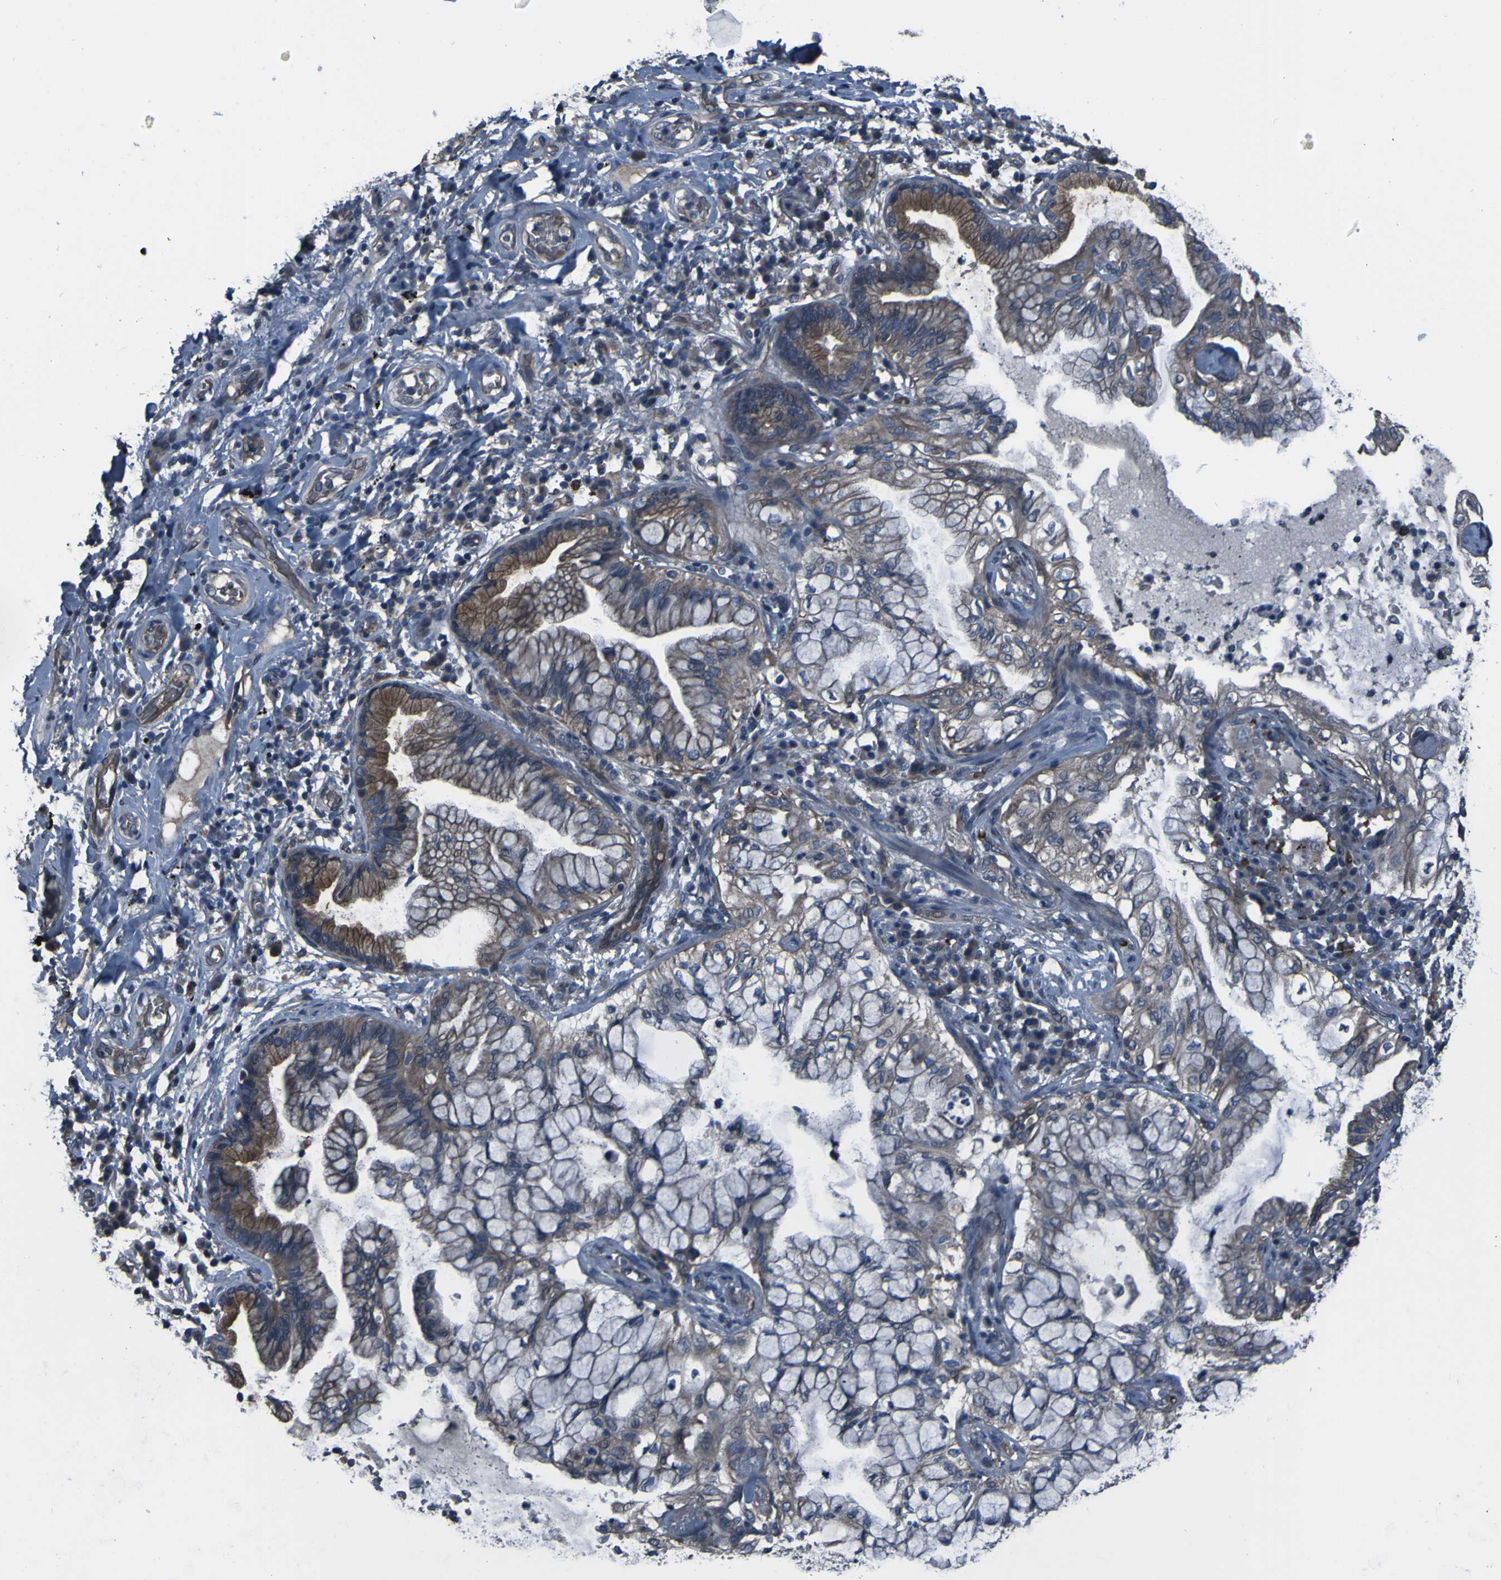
{"staining": {"intensity": "moderate", "quantity": ">75%", "location": "cytoplasmic/membranous"}, "tissue": "lung cancer", "cell_type": "Tumor cells", "image_type": "cancer", "snomed": [{"axis": "morphology", "description": "Adenocarcinoma, NOS"}, {"axis": "topography", "description": "Lung"}], "caption": "A micrograph of lung cancer (adenocarcinoma) stained for a protein reveals moderate cytoplasmic/membranous brown staining in tumor cells.", "gene": "GRAMD1A", "patient": {"sex": "female", "age": 70}}